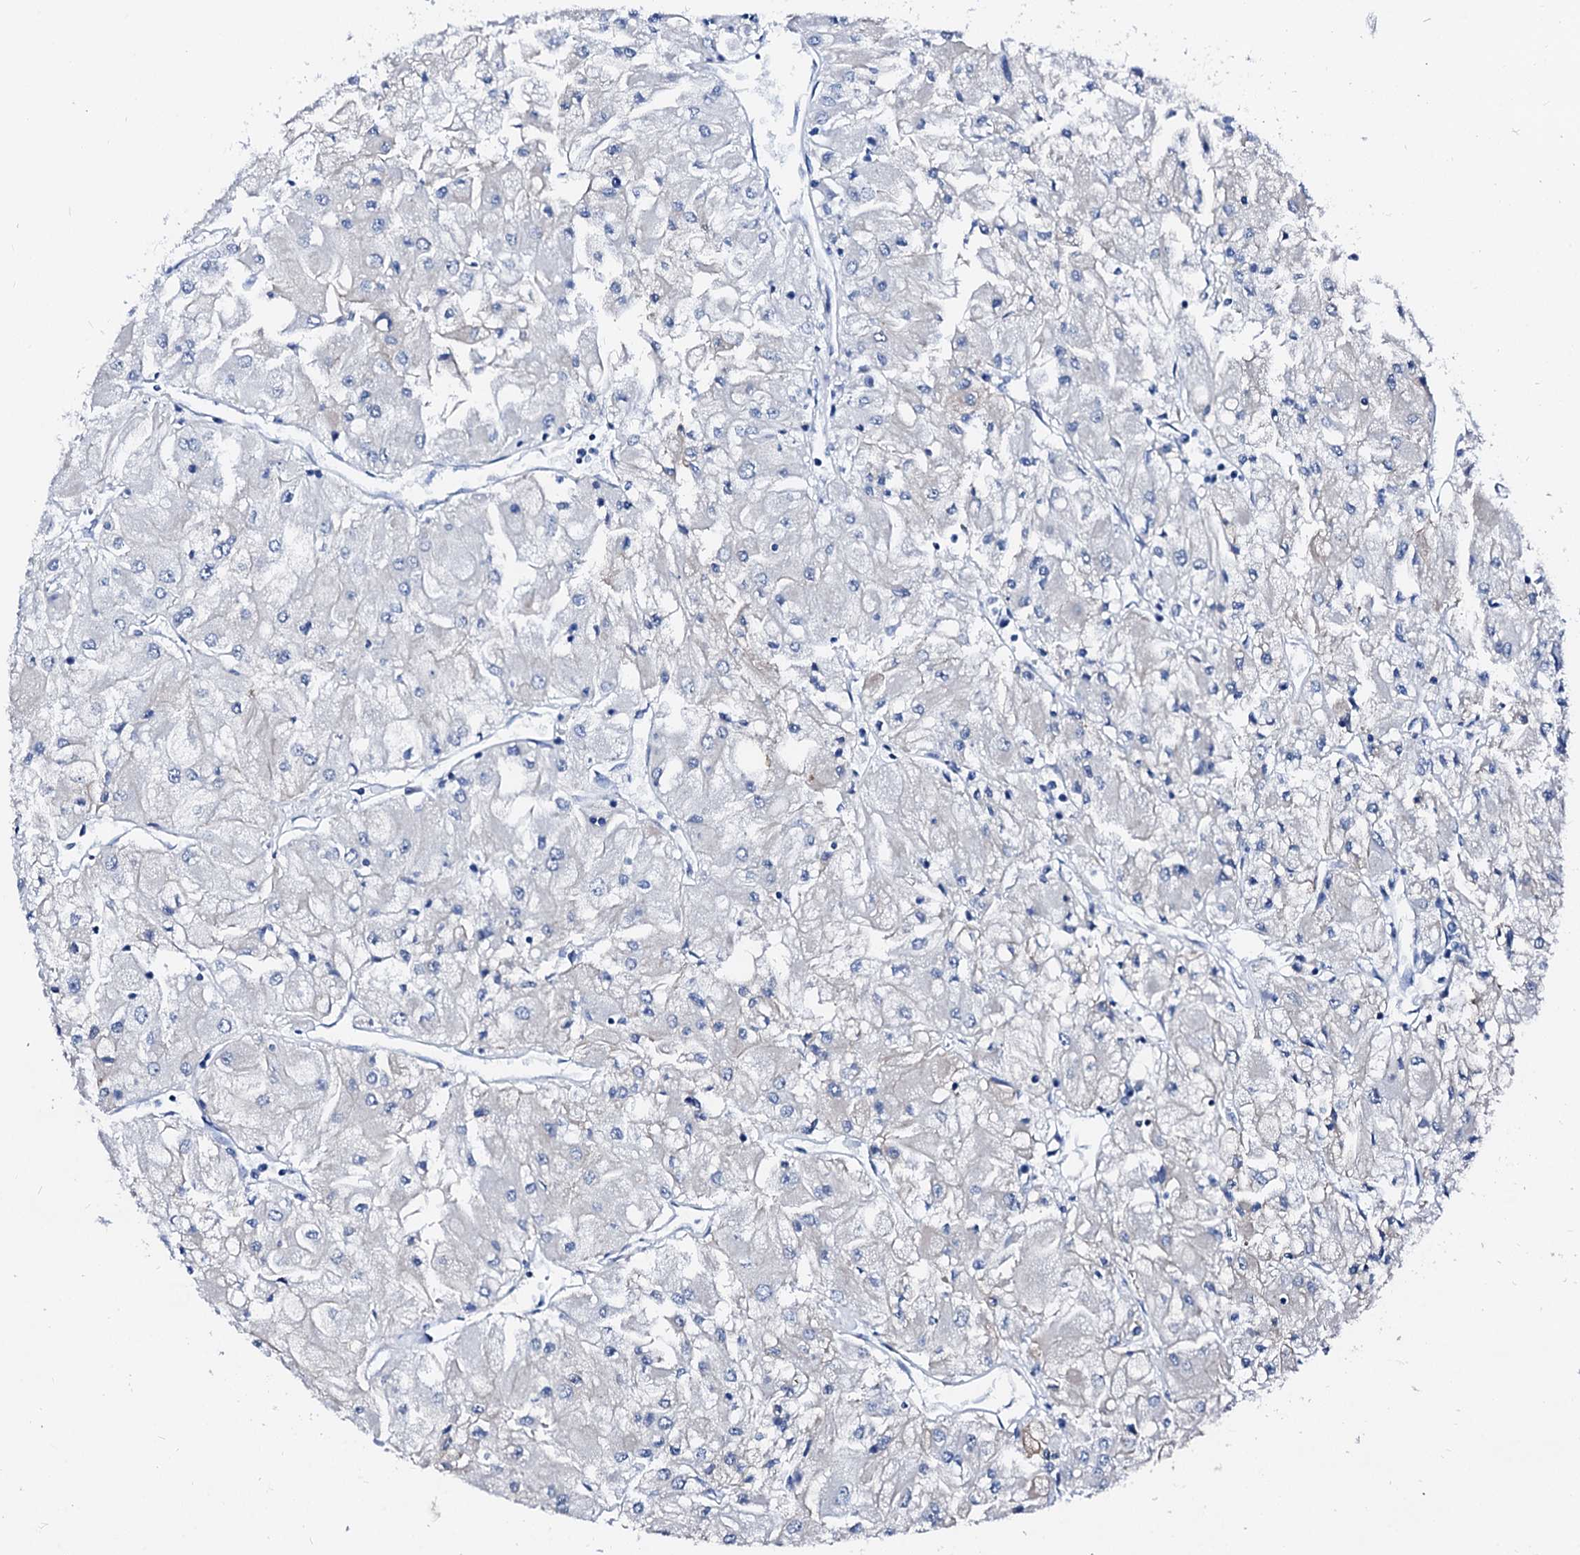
{"staining": {"intensity": "negative", "quantity": "none", "location": "none"}, "tissue": "renal cancer", "cell_type": "Tumor cells", "image_type": "cancer", "snomed": [{"axis": "morphology", "description": "Adenocarcinoma, NOS"}, {"axis": "topography", "description": "Kidney"}], "caption": "The immunohistochemistry (IHC) photomicrograph has no significant expression in tumor cells of renal cancer (adenocarcinoma) tissue.", "gene": "CSN2", "patient": {"sex": "male", "age": 80}}